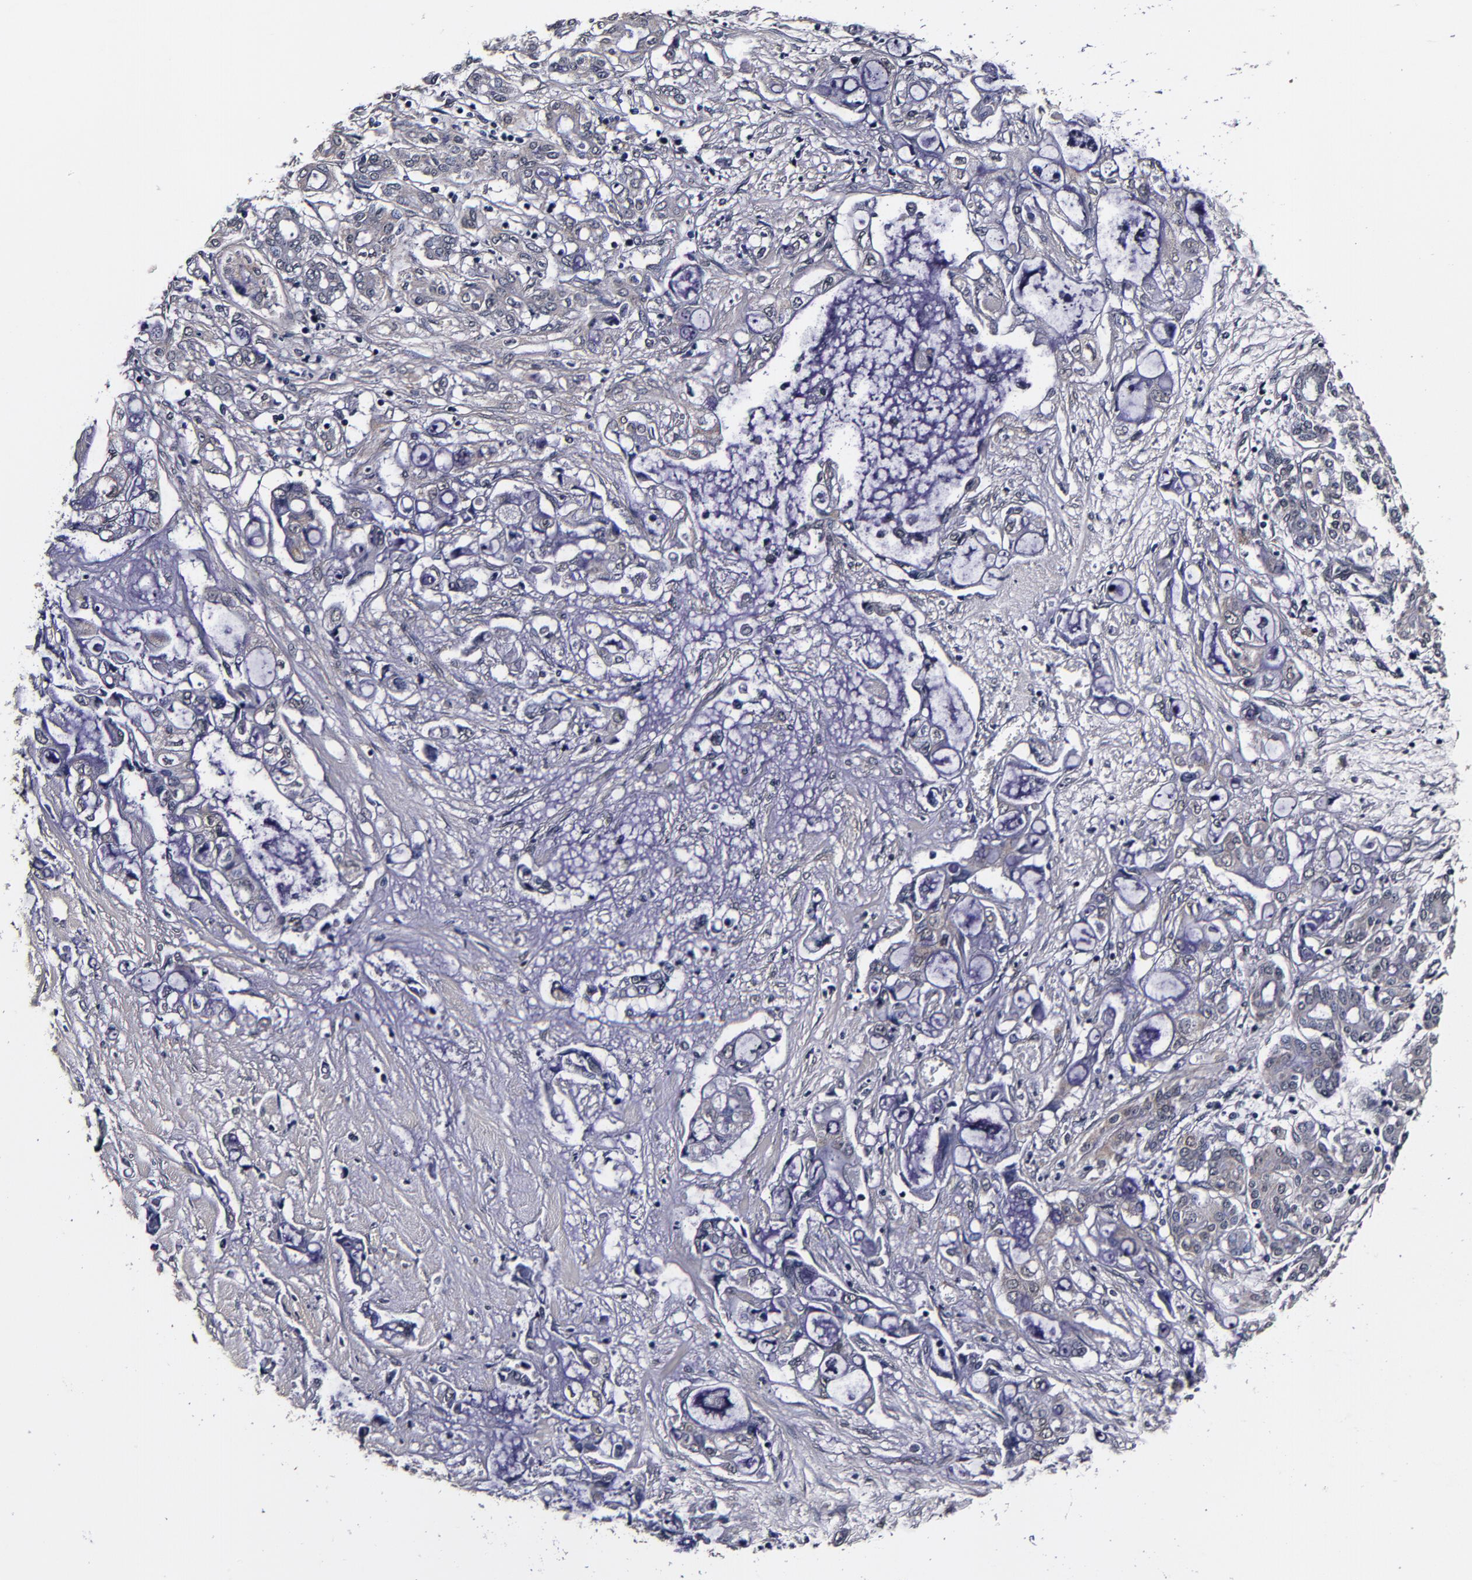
{"staining": {"intensity": "moderate", "quantity": "<25%", "location": "cytoplasmic/membranous"}, "tissue": "pancreatic cancer", "cell_type": "Tumor cells", "image_type": "cancer", "snomed": [{"axis": "morphology", "description": "Adenocarcinoma, NOS"}, {"axis": "topography", "description": "Pancreas"}], "caption": "Human adenocarcinoma (pancreatic) stained for a protein (brown) displays moderate cytoplasmic/membranous positive staining in approximately <25% of tumor cells.", "gene": "MMP15", "patient": {"sex": "female", "age": 70}}